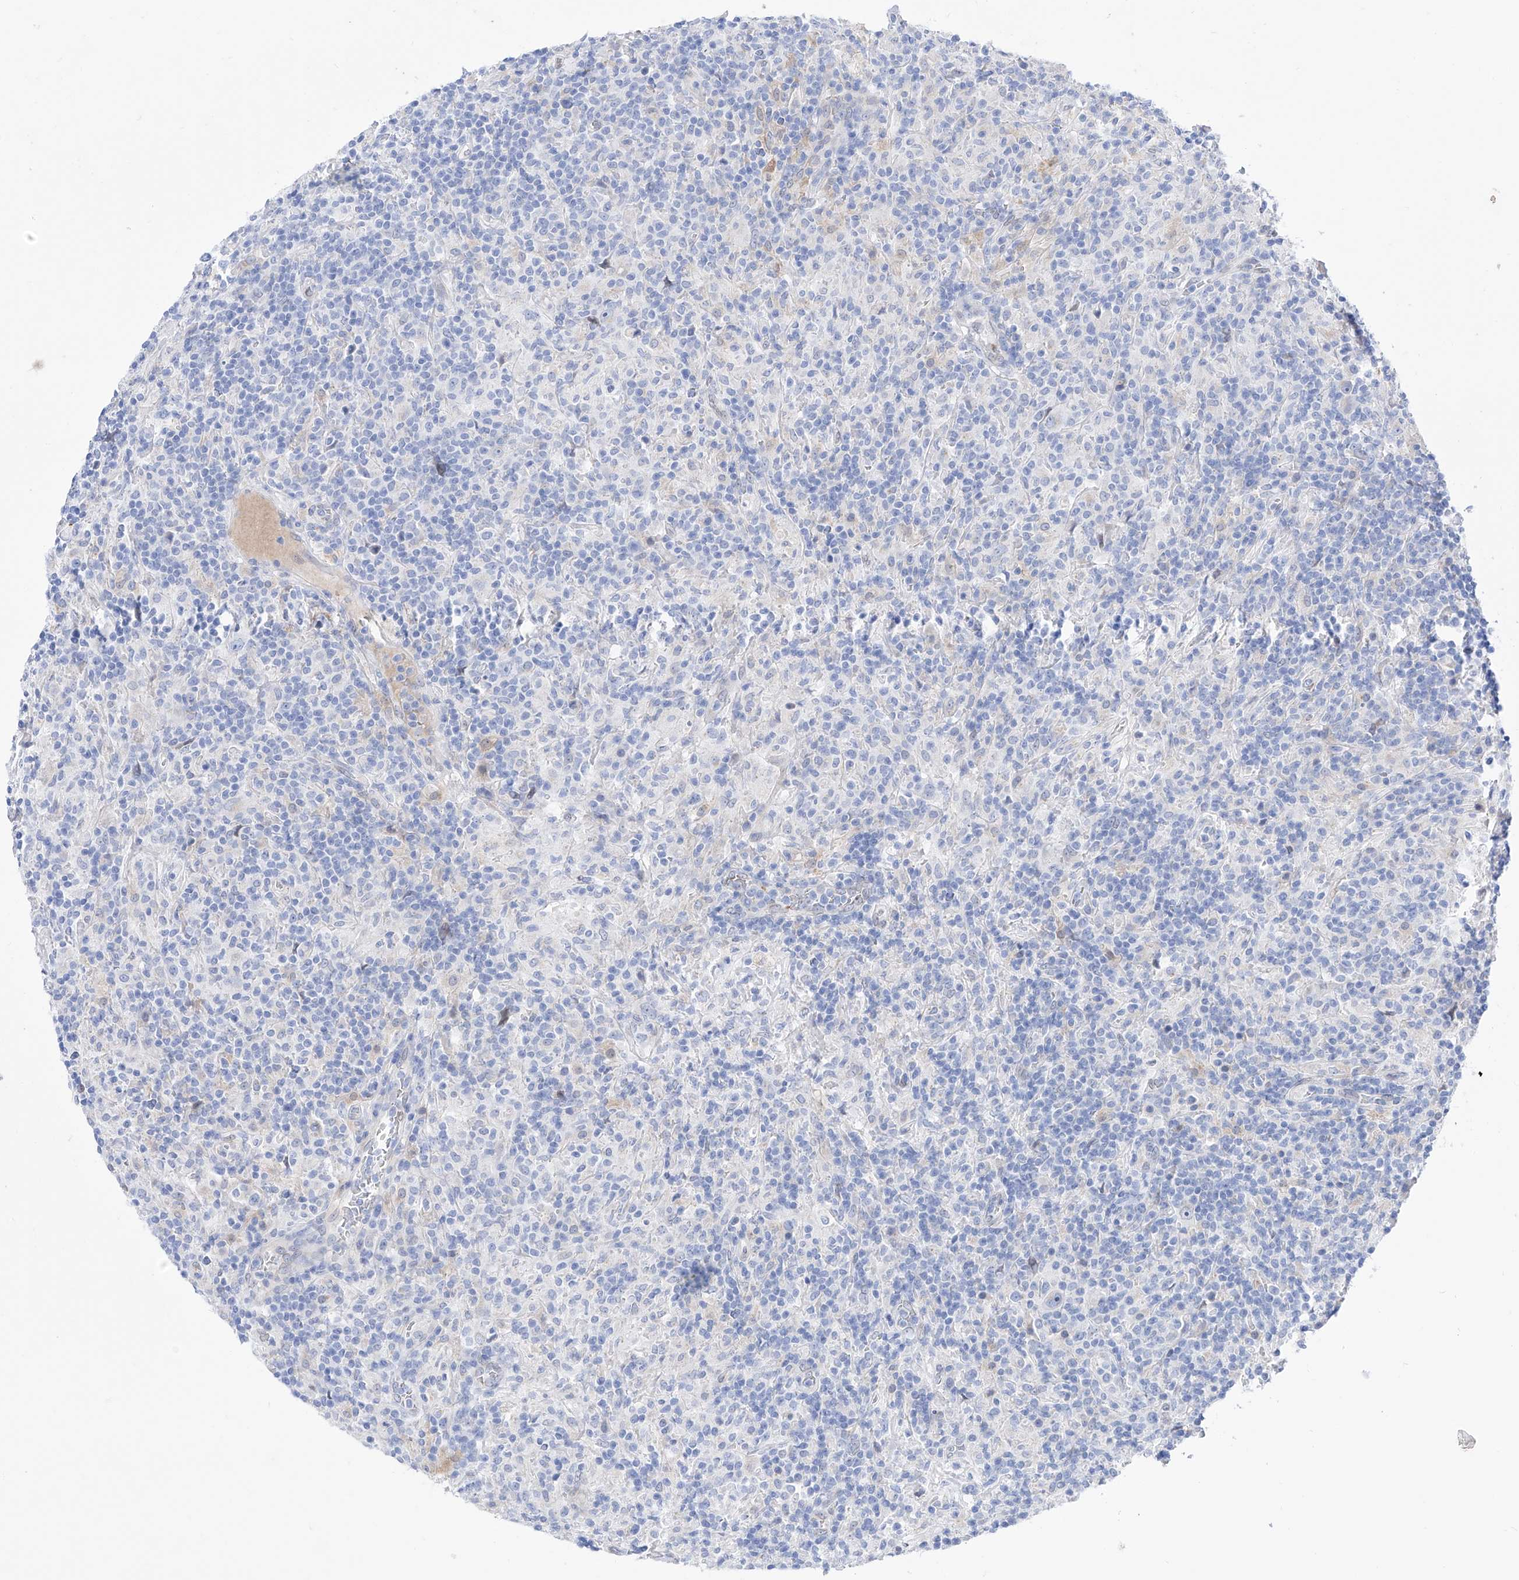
{"staining": {"intensity": "negative", "quantity": "none", "location": "none"}, "tissue": "lymphoma", "cell_type": "Tumor cells", "image_type": "cancer", "snomed": [{"axis": "morphology", "description": "Hodgkin's disease, NOS"}, {"axis": "topography", "description": "Lymph node"}], "caption": "The IHC micrograph has no significant expression in tumor cells of Hodgkin's disease tissue.", "gene": "LCLAT1", "patient": {"sex": "male", "age": 70}}